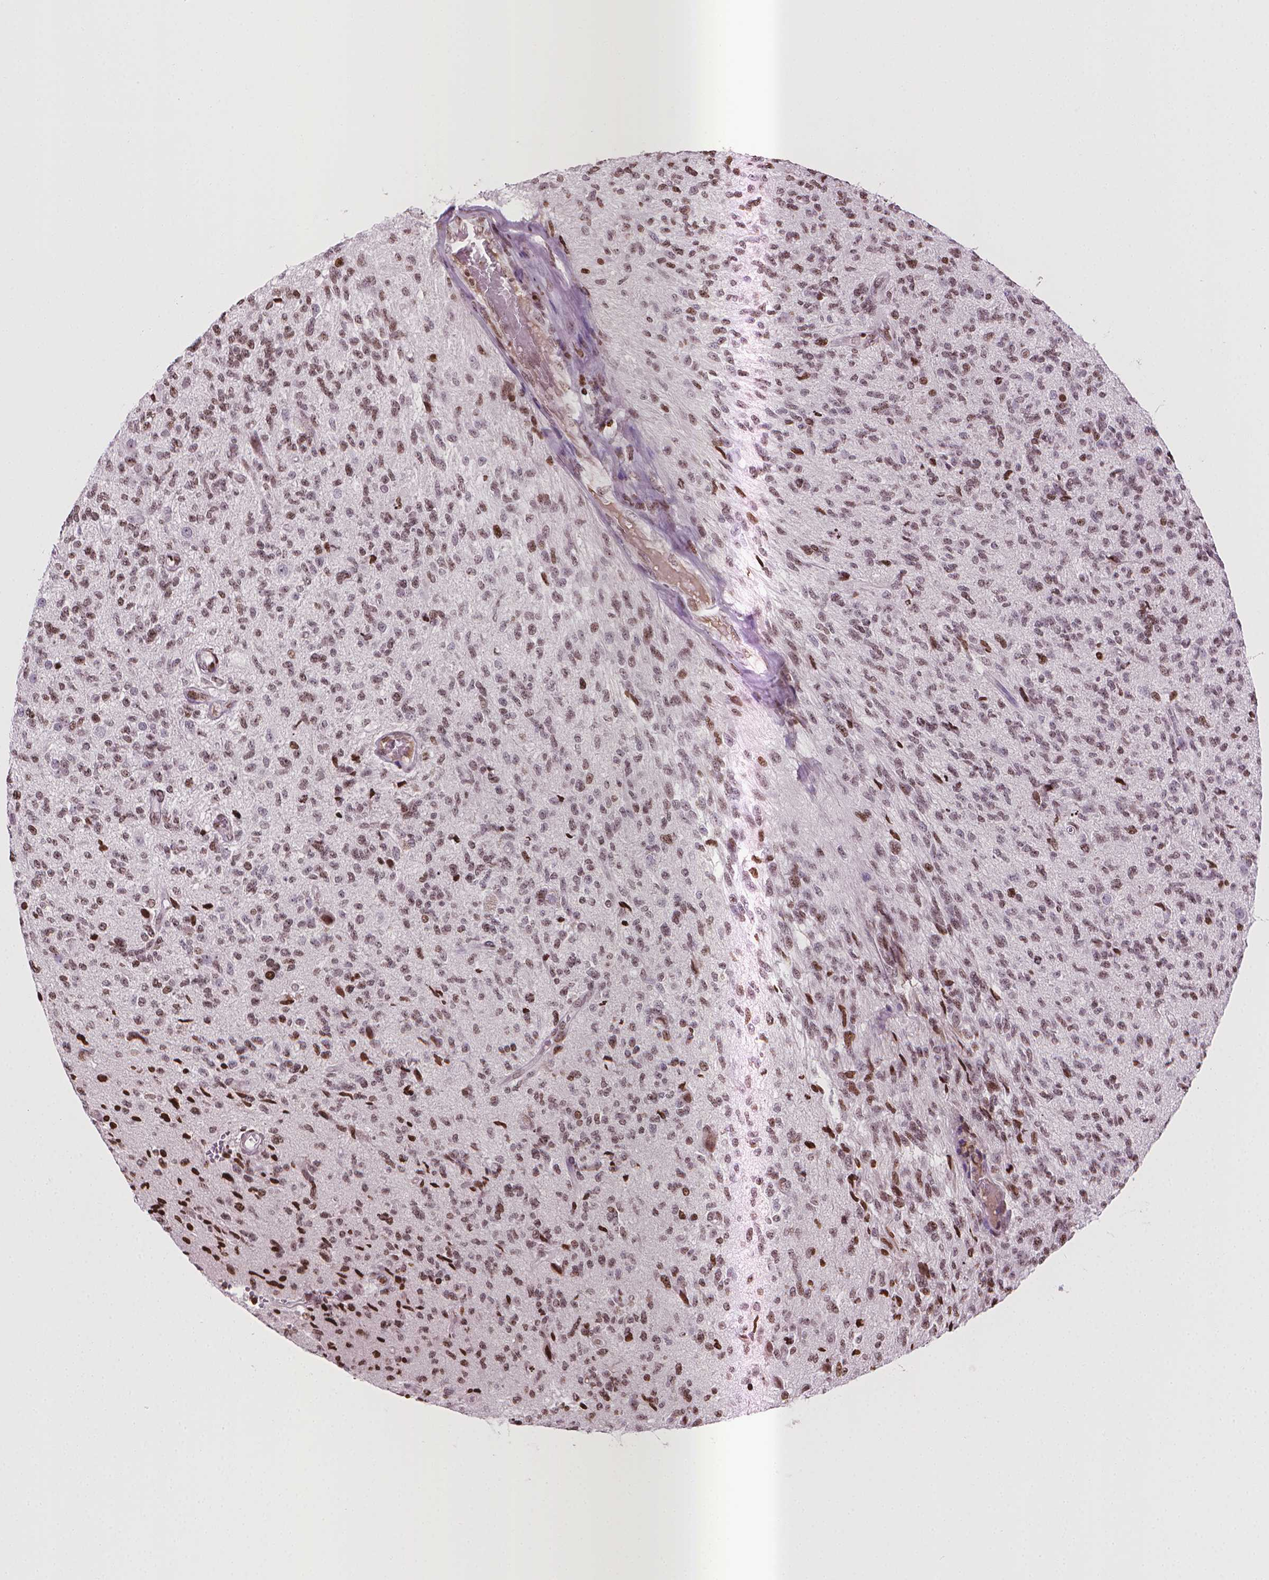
{"staining": {"intensity": "moderate", "quantity": "25%-75%", "location": "nuclear"}, "tissue": "glioma", "cell_type": "Tumor cells", "image_type": "cancer", "snomed": [{"axis": "morphology", "description": "Glioma, malignant, High grade"}, {"axis": "topography", "description": "Brain"}], "caption": "Glioma stained with DAB (3,3'-diaminobenzidine) immunohistochemistry (IHC) reveals medium levels of moderate nuclear expression in about 25%-75% of tumor cells. Immunohistochemistry (ihc) stains the protein of interest in brown and the nuclei are stained blue.", "gene": "PIP4K2A", "patient": {"sex": "male", "age": 56}}